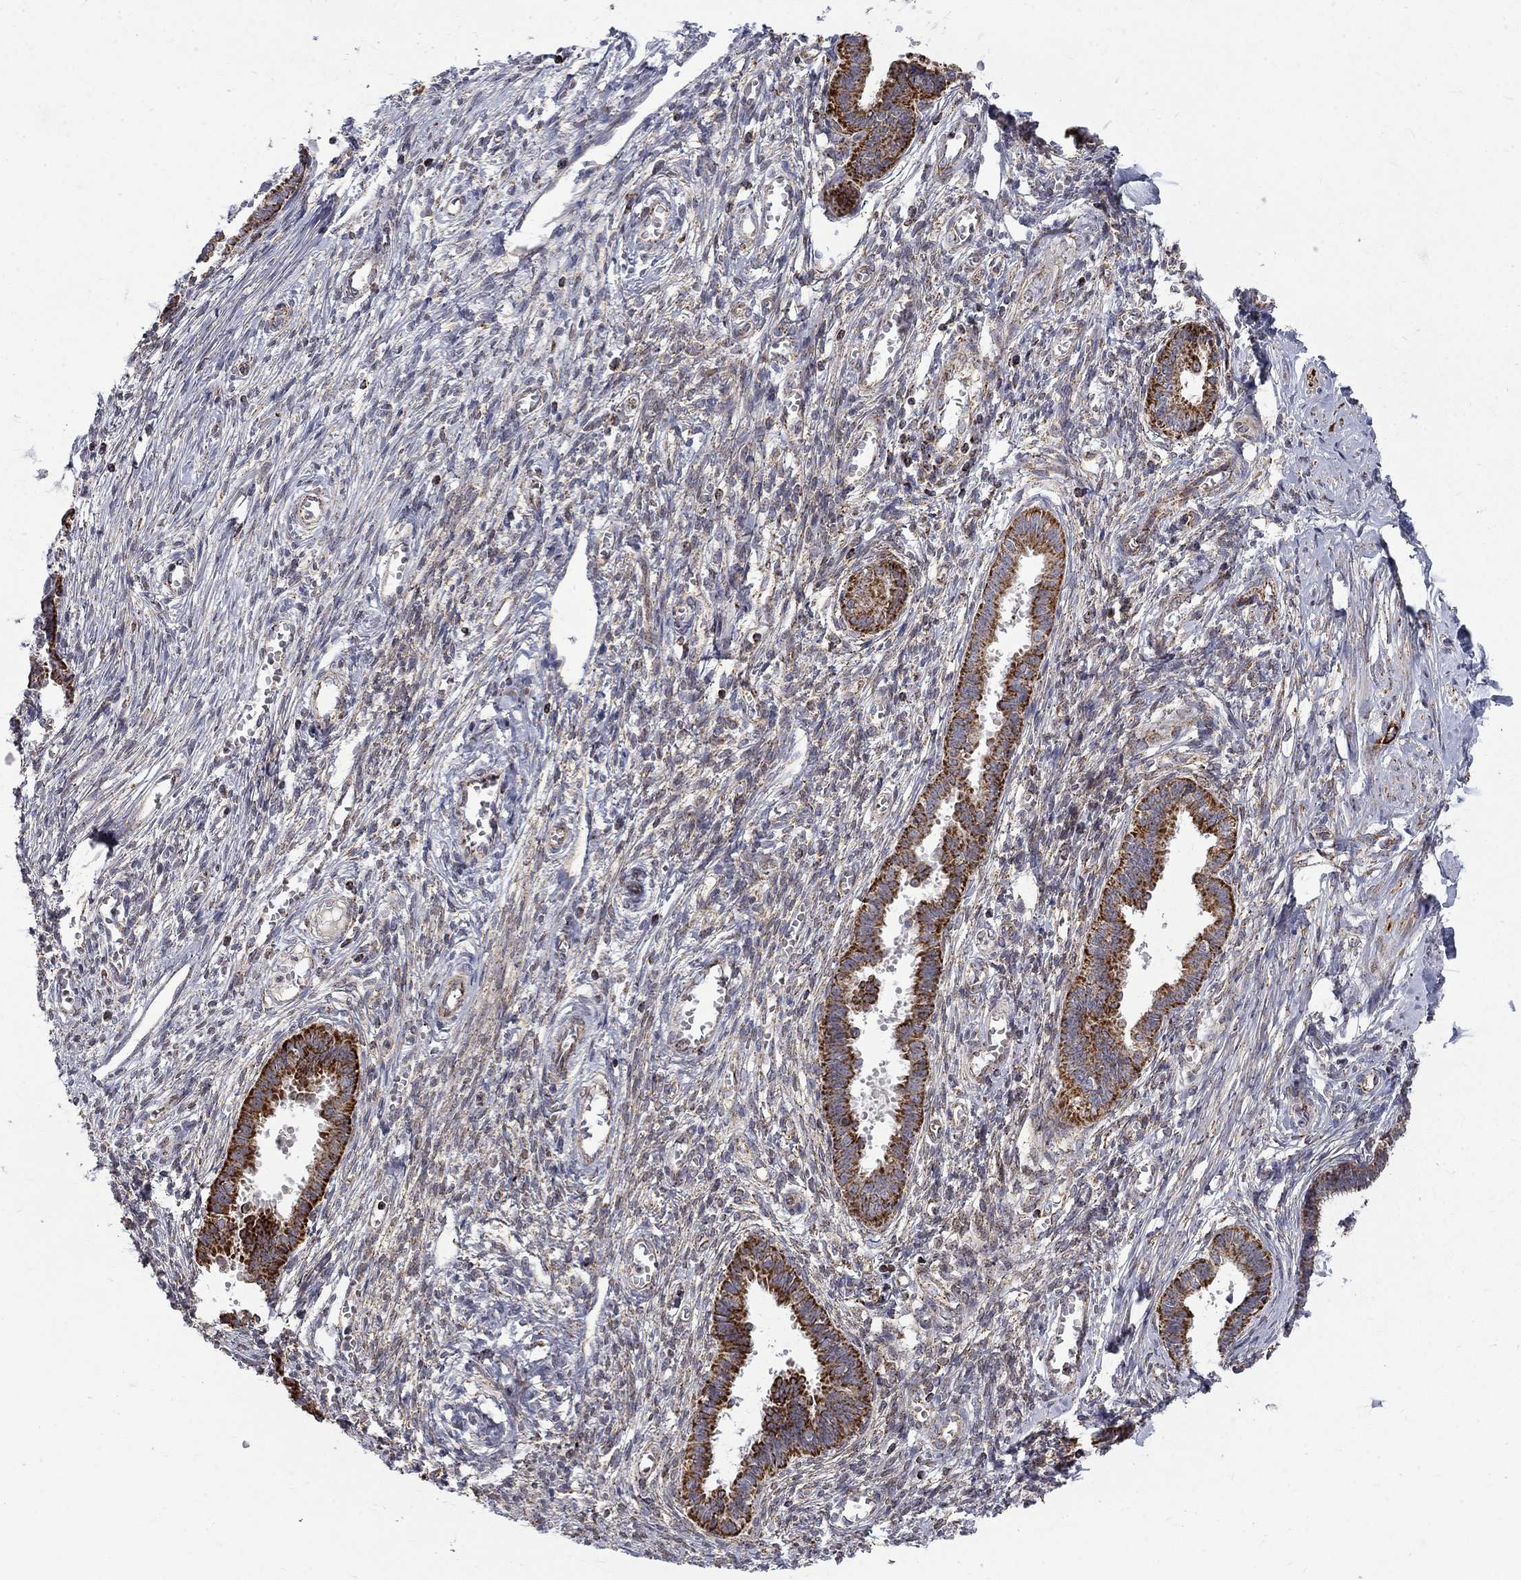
{"staining": {"intensity": "strong", "quantity": "<25%", "location": "cytoplasmic/membranous"}, "tissue": "endometrium", "cell_type": "Cells in endometrial stroma", "image_type": "normal", "snomed": [{"axis": "morphology", "description": "Normal tissue, NOS"}, {"axis": "topography", "description": "Cervix"}, {"axis": "topography", "description": "Endometrium"}], "caption": "Protein staining of unremarkable endometrium shows strong cytoplasmic/membranous expression in about <25% of cells in endometrial stroma. The protein of interest is shown in brown color, while the nuclei are stained blue.", "gene": "PCBP3", "patient": {"sex": "female", "age": 37}}